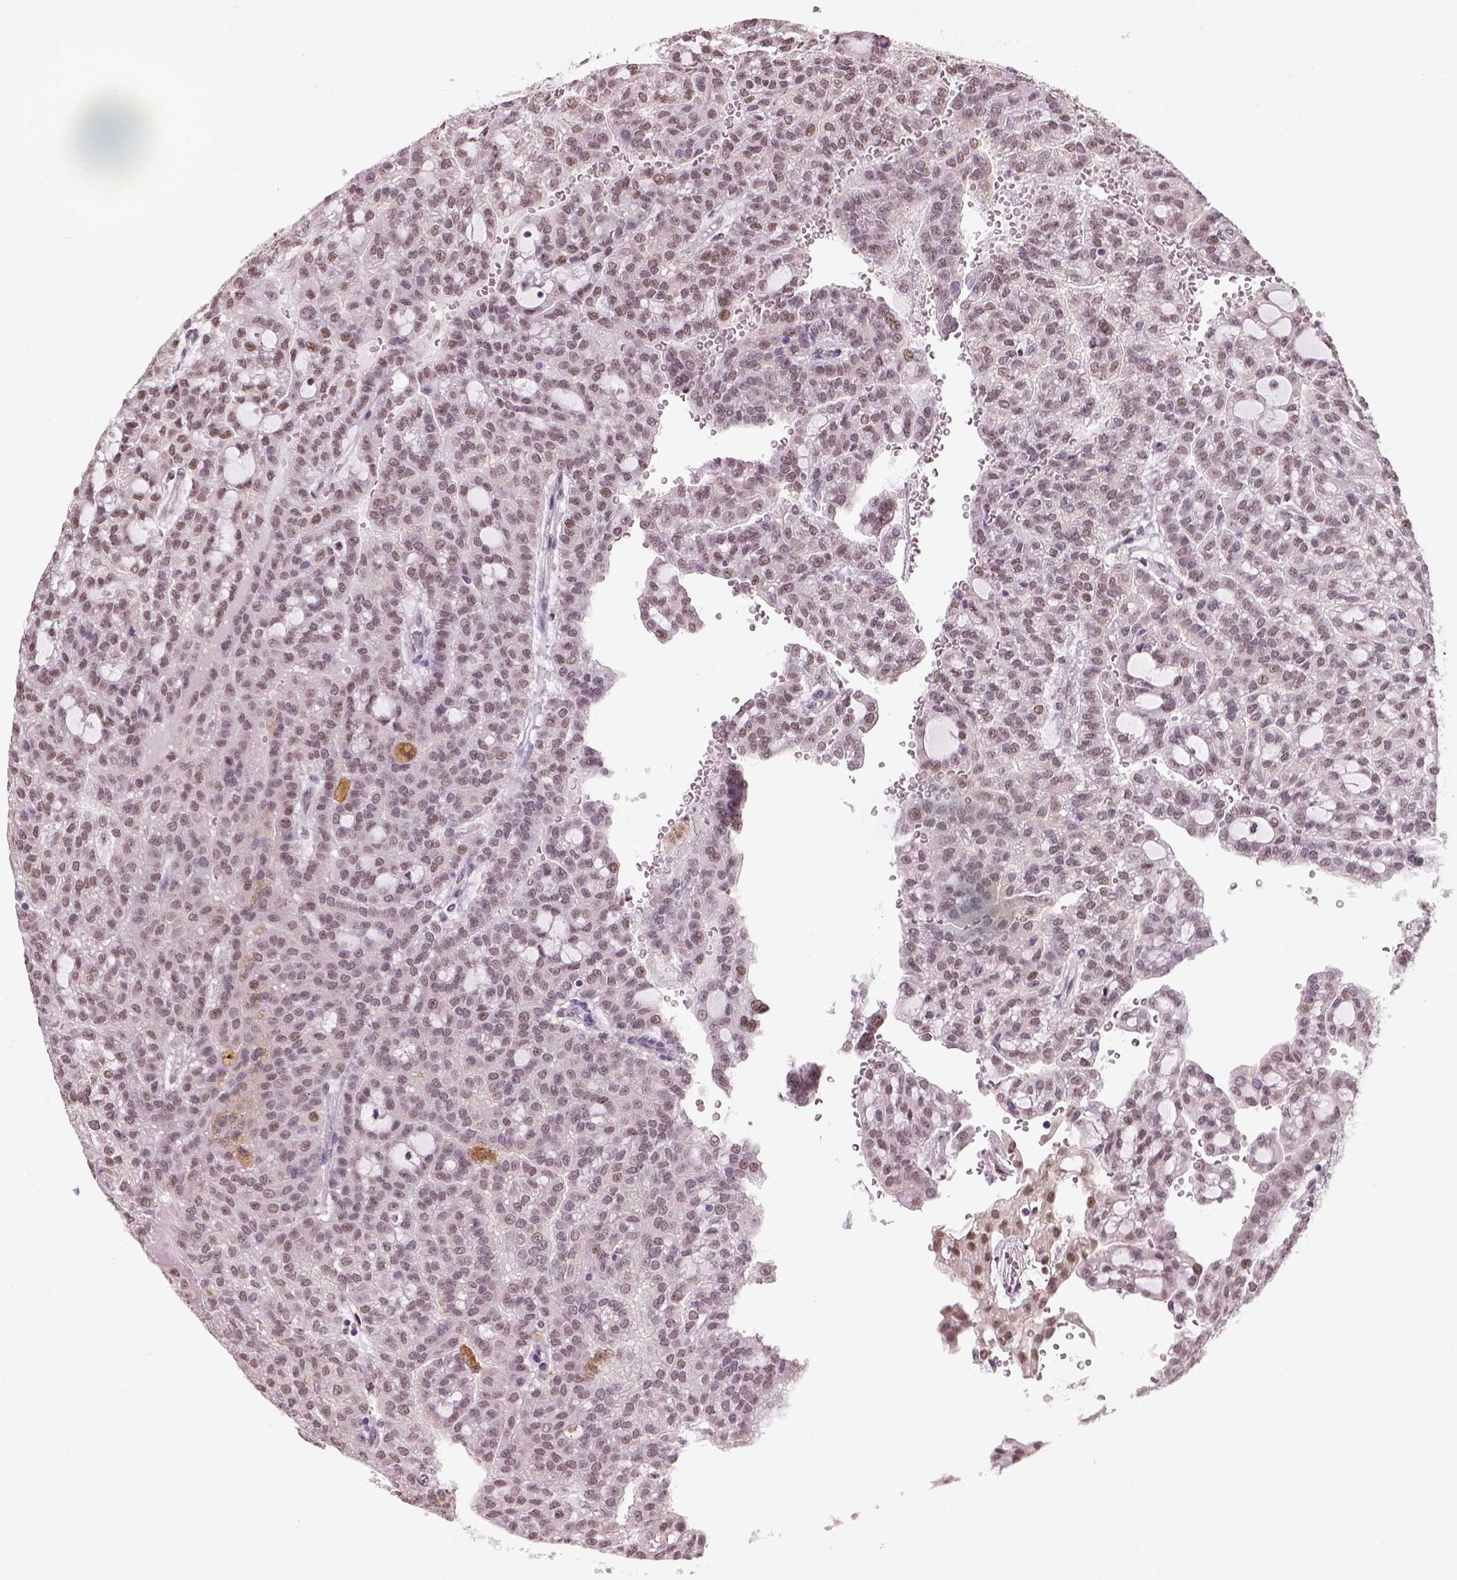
{"staining": {"intensity": "moderate", "quantity": ">75%", "location": "nuclear"}, "tissue": "renal cancer", "cell_type": "Tumor cells", "image_type": "cancer", "snomed": [{"axis": "morphology", "description": "Adenocarcinoma, NOS"}, {"axis": "topography", "description": "Kidney"}], "caption": "Immunohistochemistry image of renal cancer stained for a protein (brown), which displays medium levels of moderate nuclear staining in approximately >75% of tumor cells.", "gene": "C1orf112", "patient": {"sex": "male", "age": 63}}